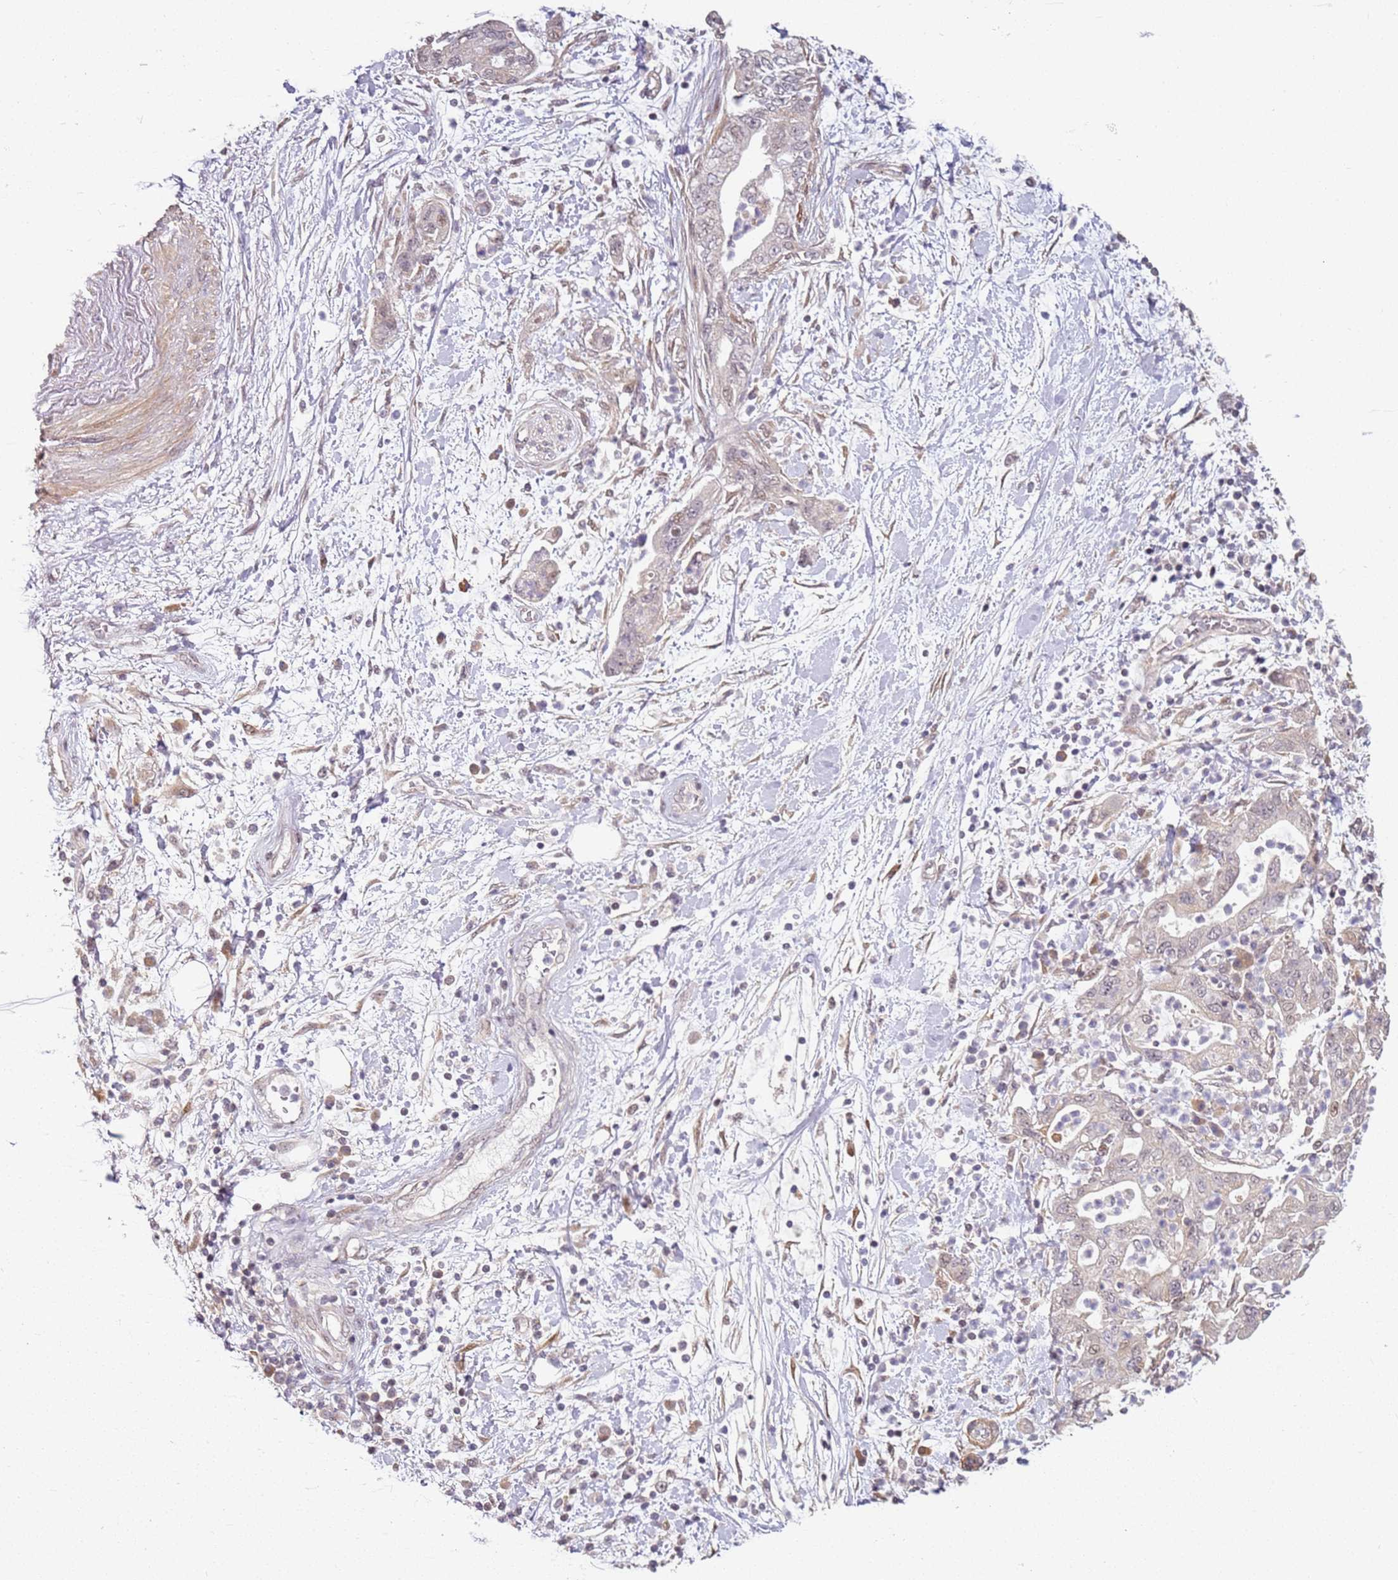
{"staining": {"intensity": "negative", "quantity": "none", "location": "none"}, "tissue": "pancreatic cancer", "cell_type": "Tumor cells", "image_type": "cancer", "snomed": [{"axis": "morphology", "description": "Adenocarcinoma, NOS"}, {"axis": "topography", "description": "Pancreas"}], "caption": "Immunohistochemical staining of human pancreatic adenocarcinoma displays no significant positivity in tumor cells. The staining is performed using DAB (3,3'-diaminobenzidine) brown chromogen with nuclei counter-stained in using hematoxylin.", "gene": "CHURC1", "patient": {"sex": "female", "age": 73}}